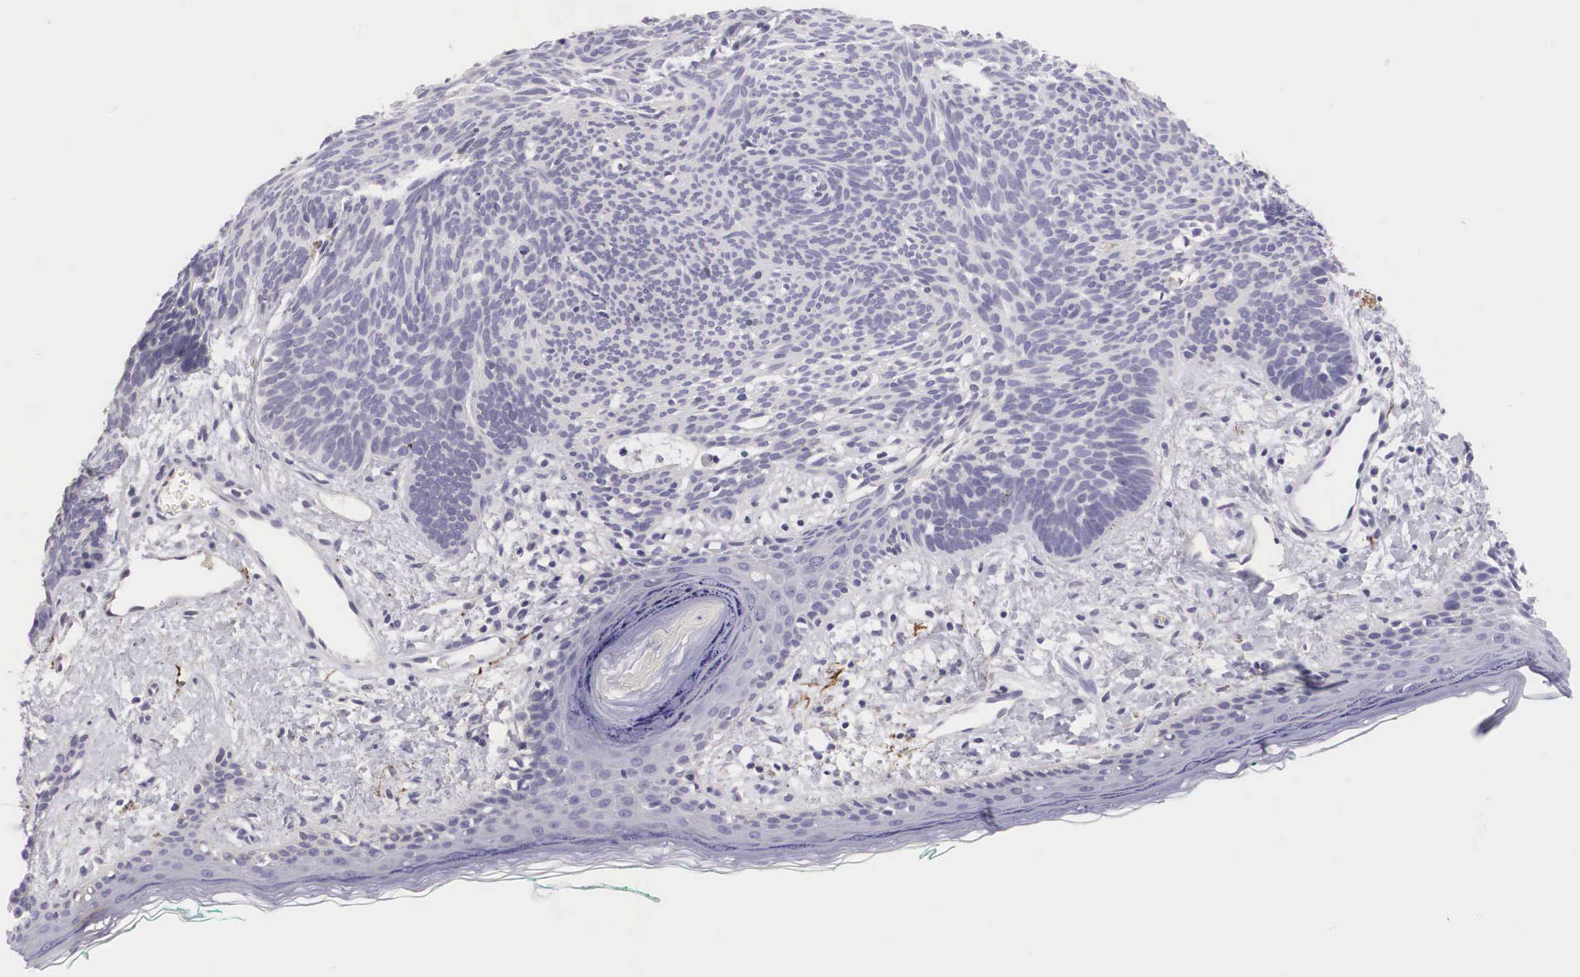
{"staining": {"intensity": "negative", "quantity": "none", "location": "none"}, "tissue": "skin cancer", "cell_type": "Tumor cells", "image_type": "cancer", "snomed": [{"axis": "morphology", "description": "Basal cell carcinoma"}, {"axis": "topography", "description": "Skin"}], "caption": "Tumor cells show no significant staining in skin cancer (basal cell carcinoma).", "gene": "CLU", "patient": {"sex": "female", "age": 81}}